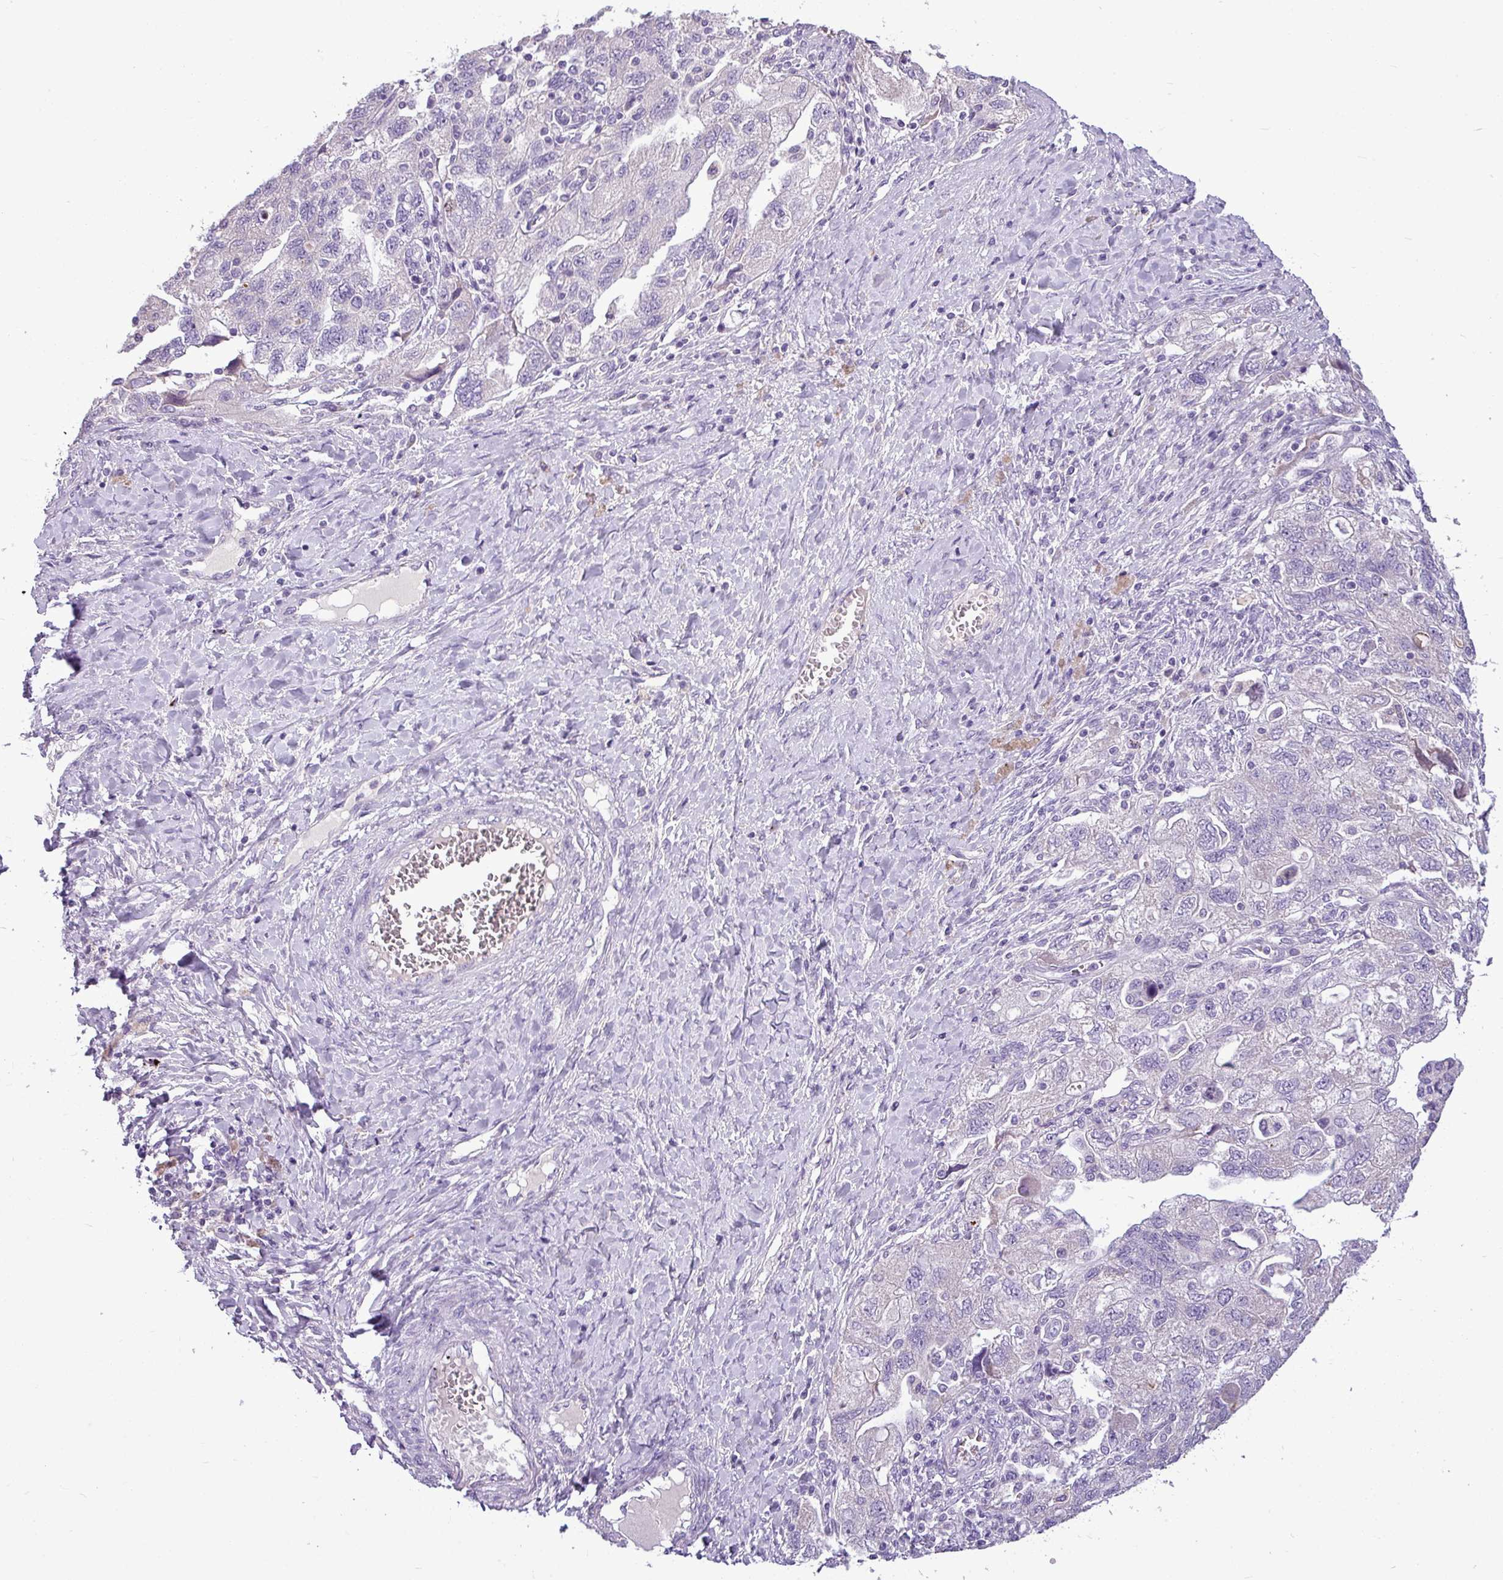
{"staining": {"intensity": "negative", "quantity": "none", "location": "none"}, "tissue": "ovarian cancer", "cell_type": "Tumor cells", "image_type": "cancer", "snomed": [{"axis": "morphology", "description": "Carcinoma, NOS"}, {"axis": "morphology", "description": "Cystadenocarcinoma, serous, NOS"}, {"axis": "topography", "description": "Ovary"}], "caption": "Human ovarian cancer stained for a protein using immunohistochemistry shows no staining in tumor cells.", "gene": "IL17A", "patient": {"sex": "female", "age": 69}}